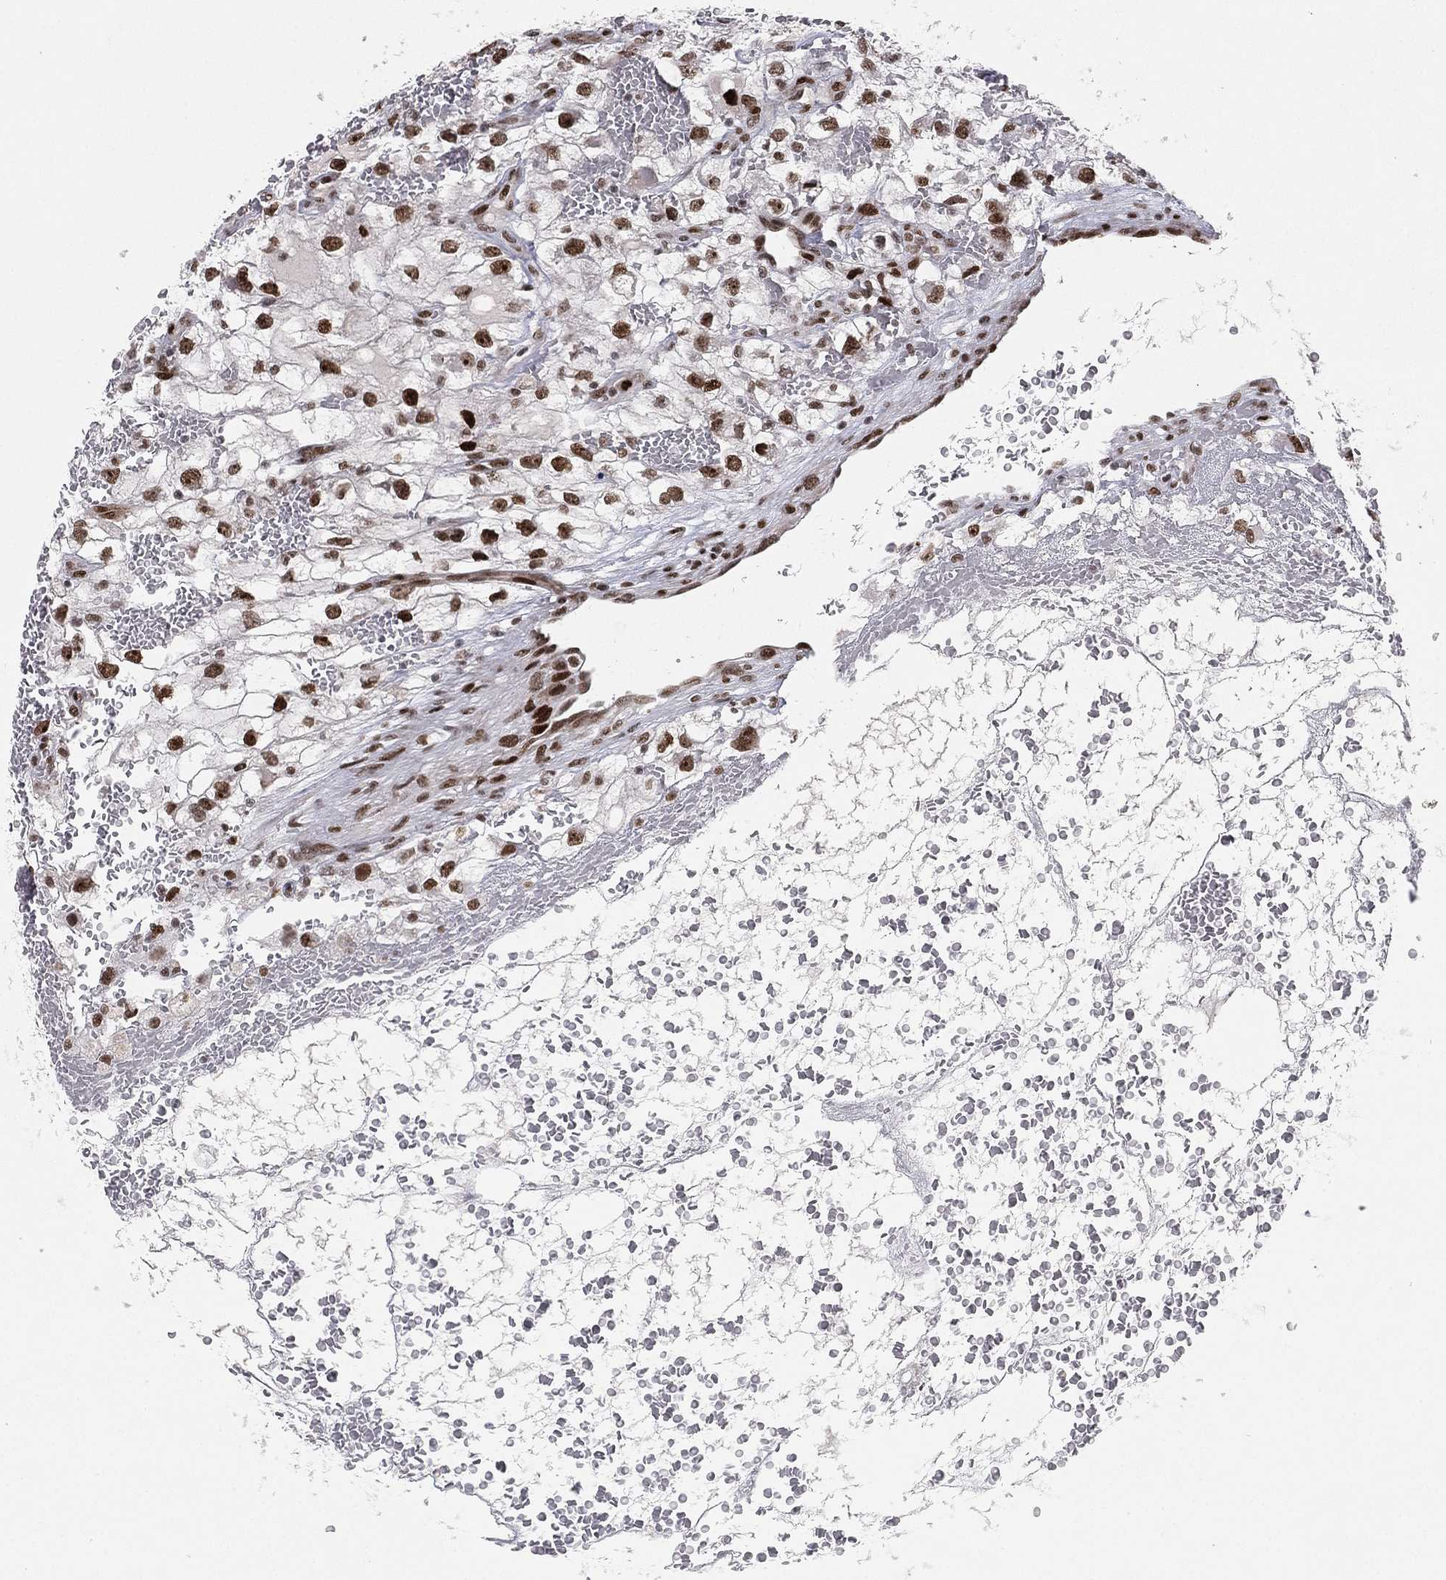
{"staining": {"intensity": "strong", "quantity": ">75%", "location": "nuclear"}, "tissue": "renal cancer", "cell_type": "Tumor cells", "image_type": "cancer", "snomed": [{"axis": "morphology", "description": "Adenocarcinoma, NOS"}, {"axis": "topography", "description": "Kidney"}], "caption": "High-magnification brightfield microscopy of renal cancer stained with DAB (3,3'-diaminobenzidine) (brown) and counterstained with hematoxylin (blue). tumor cells exhibit strong nuclear positivity is appreciated in approximately>75% of cells.", "gene": "RTF1", "patient": {"sex": "male", "age": 59}}